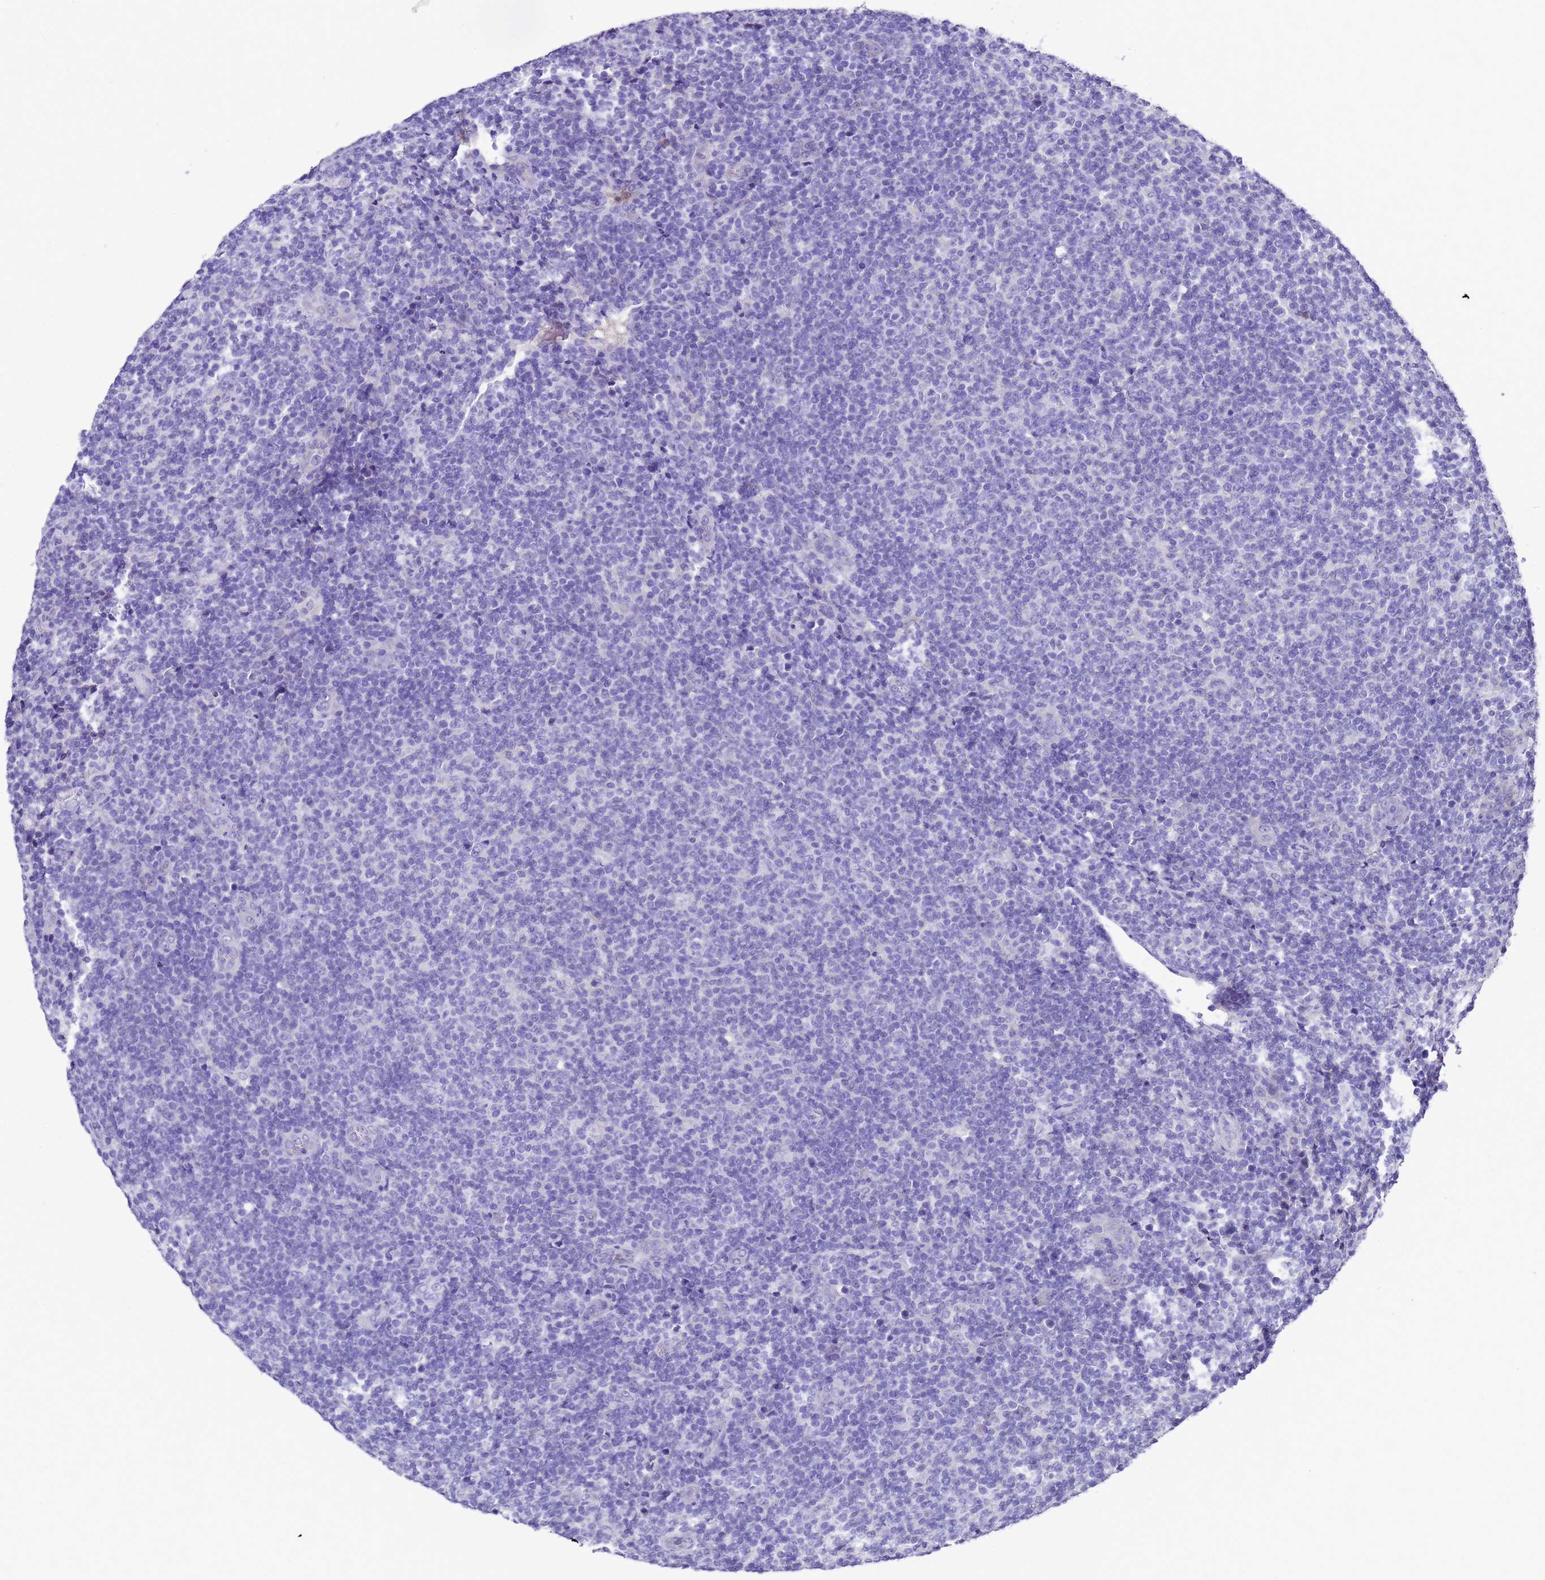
{"staining": {"intensity": "negative", "quantity": "none", "location": "none"}, "tissue": "lymphoma", "cell_type": "Tumor cells", "image_type": "cancer", "snomed": [{"axis": "morphology", "description": "Malignant lymphoma, non-Hodgkin's type, Low grade"}, {"axis": "topography", "description": "Lymph node"}], "caption": "High magnification brightfield microscopy of low-grade malignant lymphoma, non-Hodgkin's type stained with DAB (3,3'-diaminobenzidine) (brown) and counterstained with hematoxylin (blue): tumor cells show no significant staining.", "gene": "UGT2A1", "patient": {"sex": "male", "age": 66}}